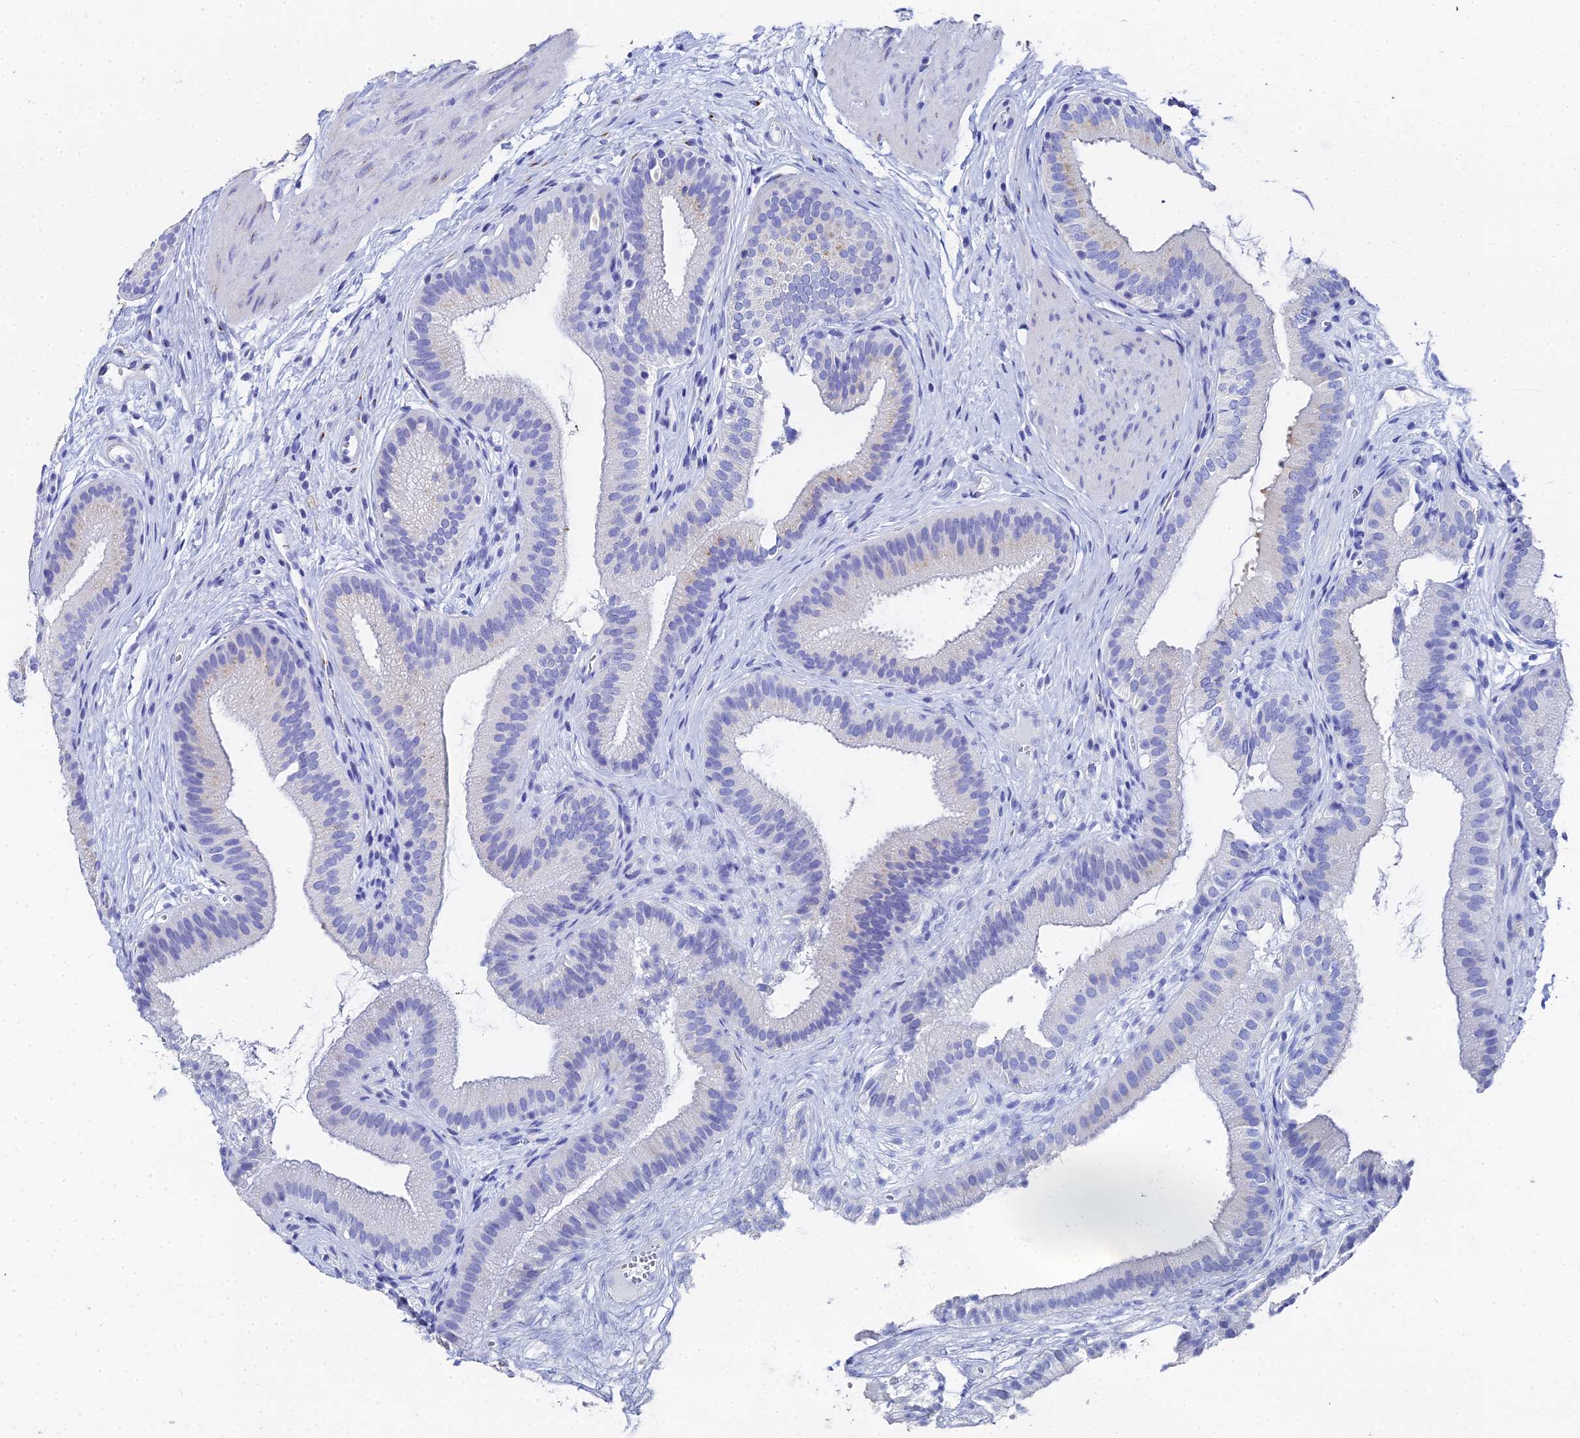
{"staining": {"intensity": "moderate", "quantity": "<25%", "location": "cytoplasmic/membranous"}, "tissue": "gallbladder", "cell_type": "Glandular cells", "image_type": "normal", "snomed": [{"axis": "morphology", "description": "Normal tissue, NOS"}, {"axis": "topography", "description": "Gallbladder"}], "caption": "A brown stain shows moderate cytoplasmic/membranous staining of a protein in glandular cells of unremarkable human gallbladder. The protein of interest is shown in brown color, while the nuclei are stained blue.", "gene": "ENSG00000268674", "patient": {"sex": "female", "age": 54}}